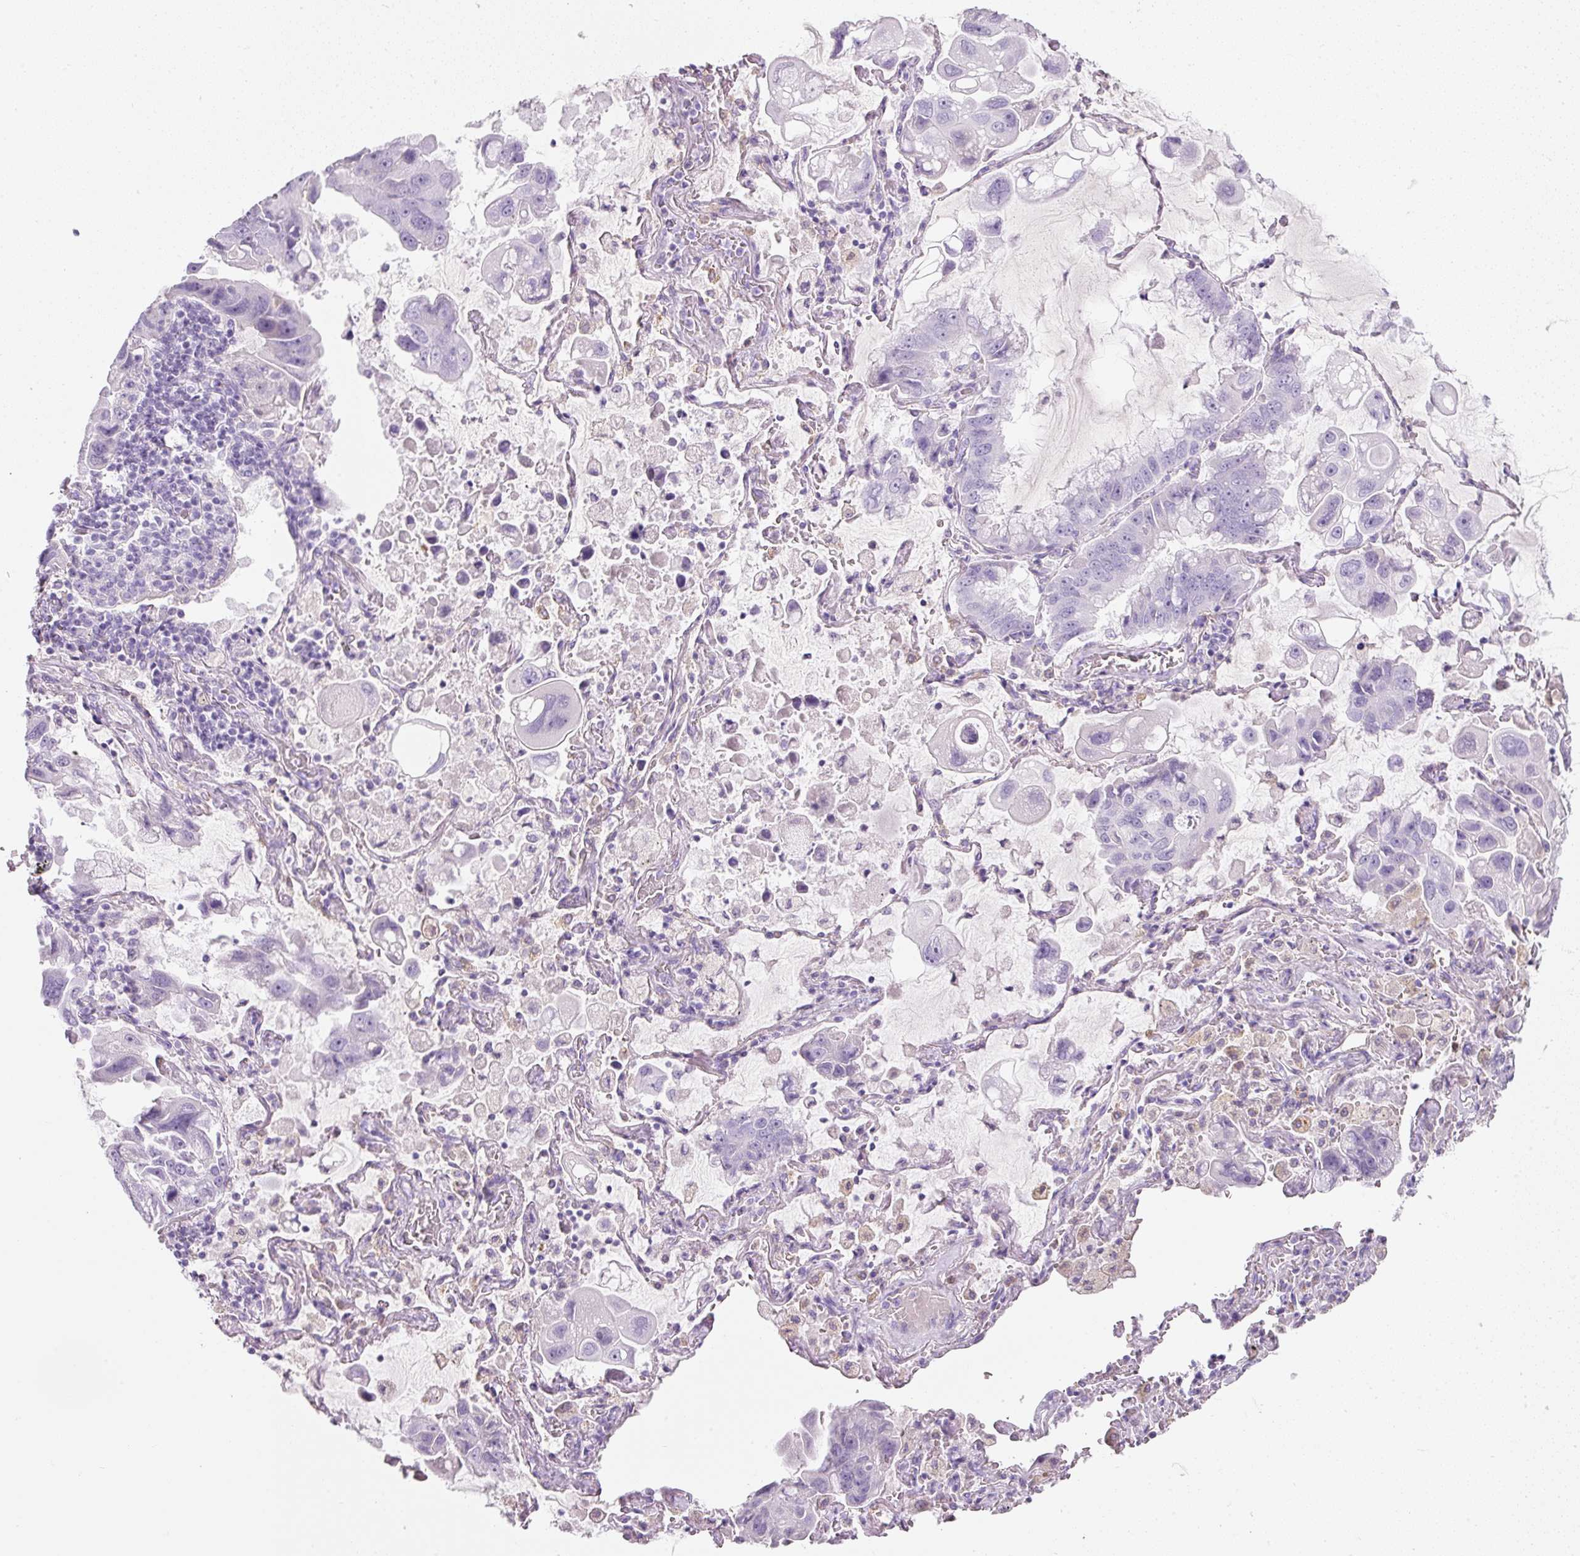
{"staining": {"intensity": "negative", "quantity": "none", "location": "none"}, "tissue": "lung cancer", "cell_type": "Tumor cells", "image_type": "cancer", "snomed": [{"axis": "morphology", "description": "Adenocarcinoma, NOS"}, {"axis": "topography", "description": "Lung"}], "caption": "The immunohistochemistry (IHC) image has no significant staining in tumor cells of lung cancer tissue.", "gene": "DNM1", "patient": {"sex": "male", "age": 64}}